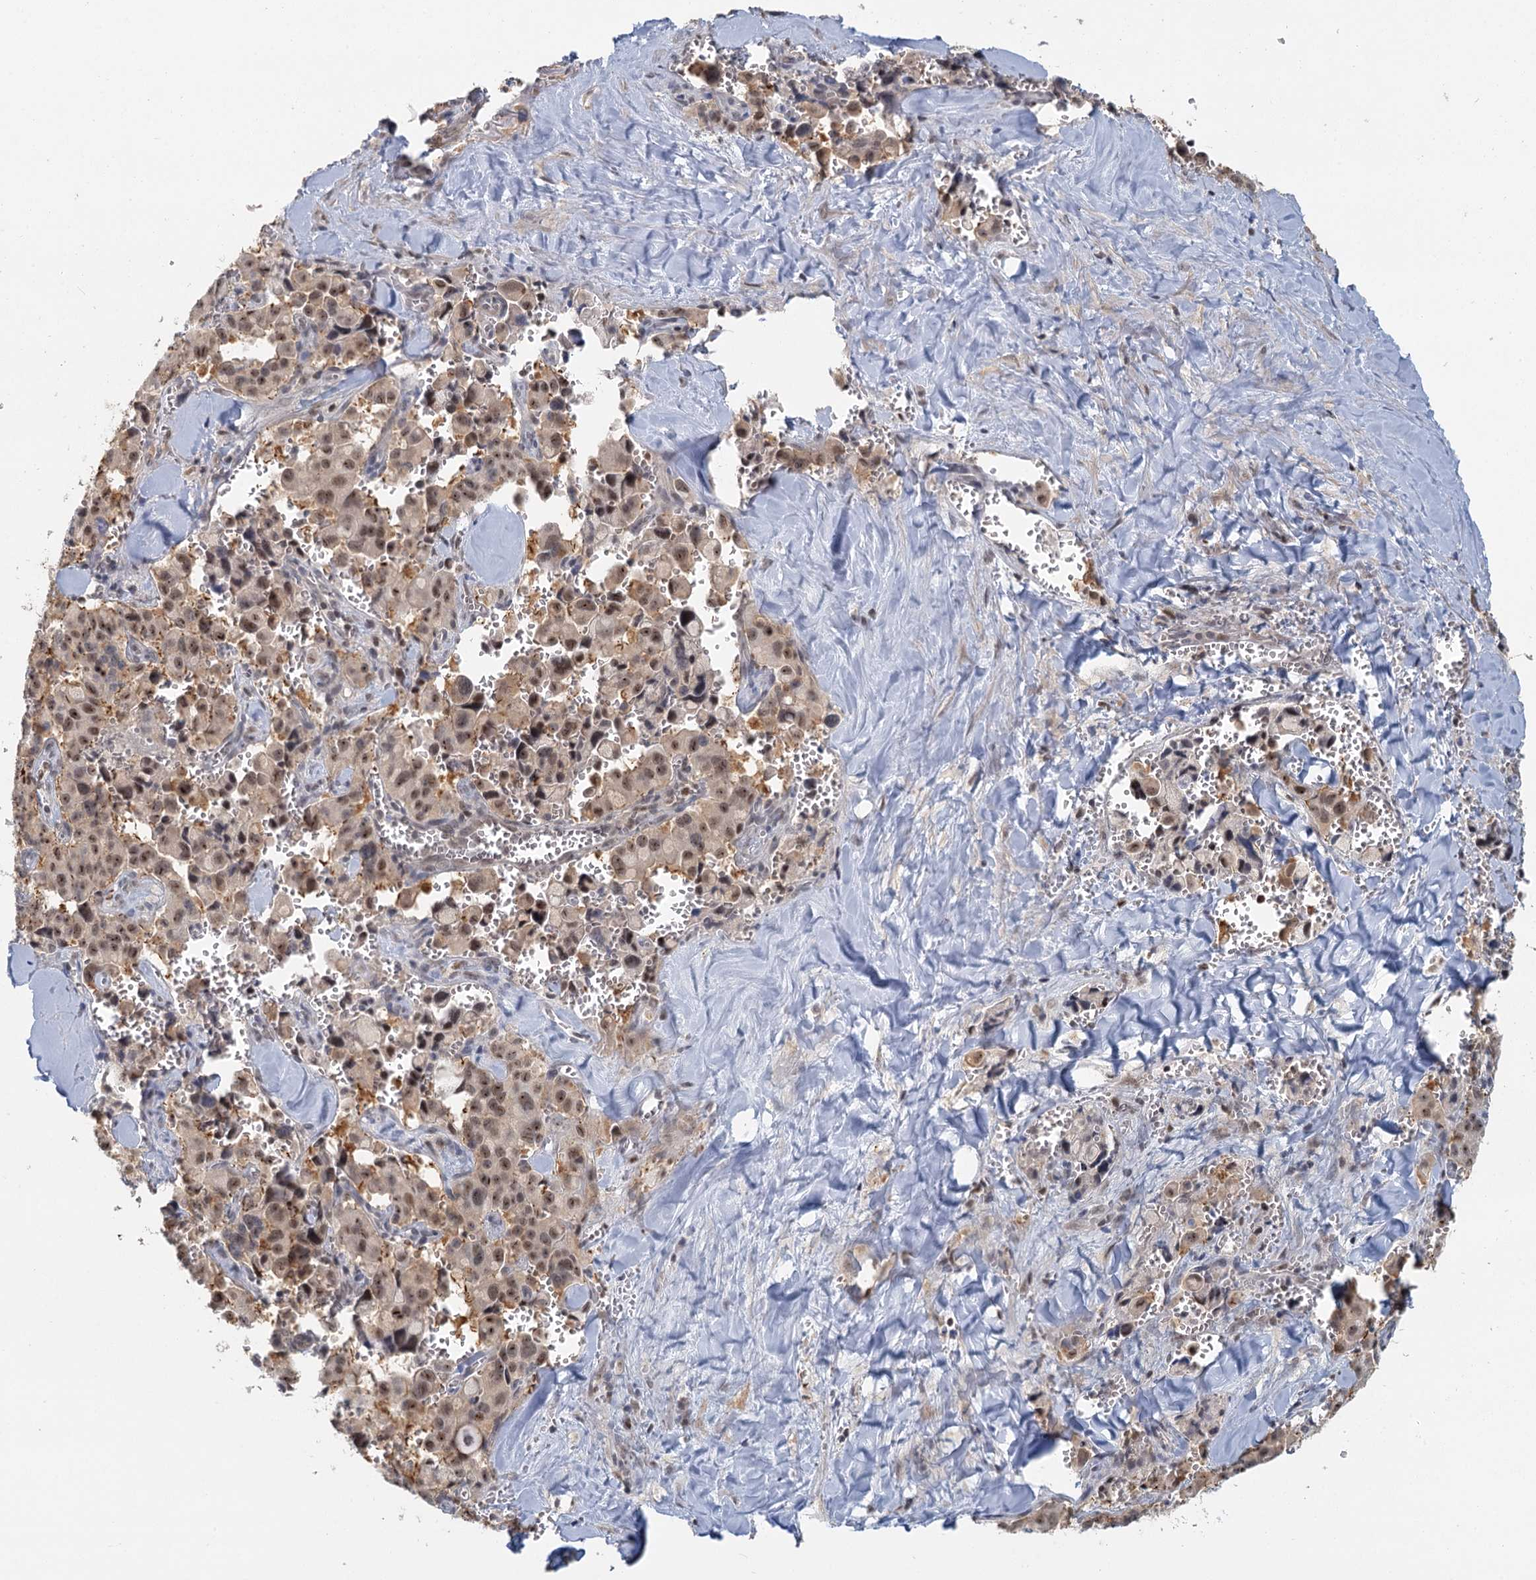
{"staining": {"intensity": "moderate", "quantity": ">75%", "location": "nuclear"}, "tissue": "pancreatic cancer", "cell_type": "Tumor cells", "image_type": "cancer", "snomed": [{"axis": "morphology", "description": "Adenocarcinoma, NOS"}, {"axis": "topography", "description": "Pancreas"}], "caption": "Brown immunohistochemical staining in human pancreatic adenocarcinoma displays moderate nuclear positivity in about >75% of tumor cells.", "gene": "GPATCH11", "patient": {"sex": "male", "age": 65}}